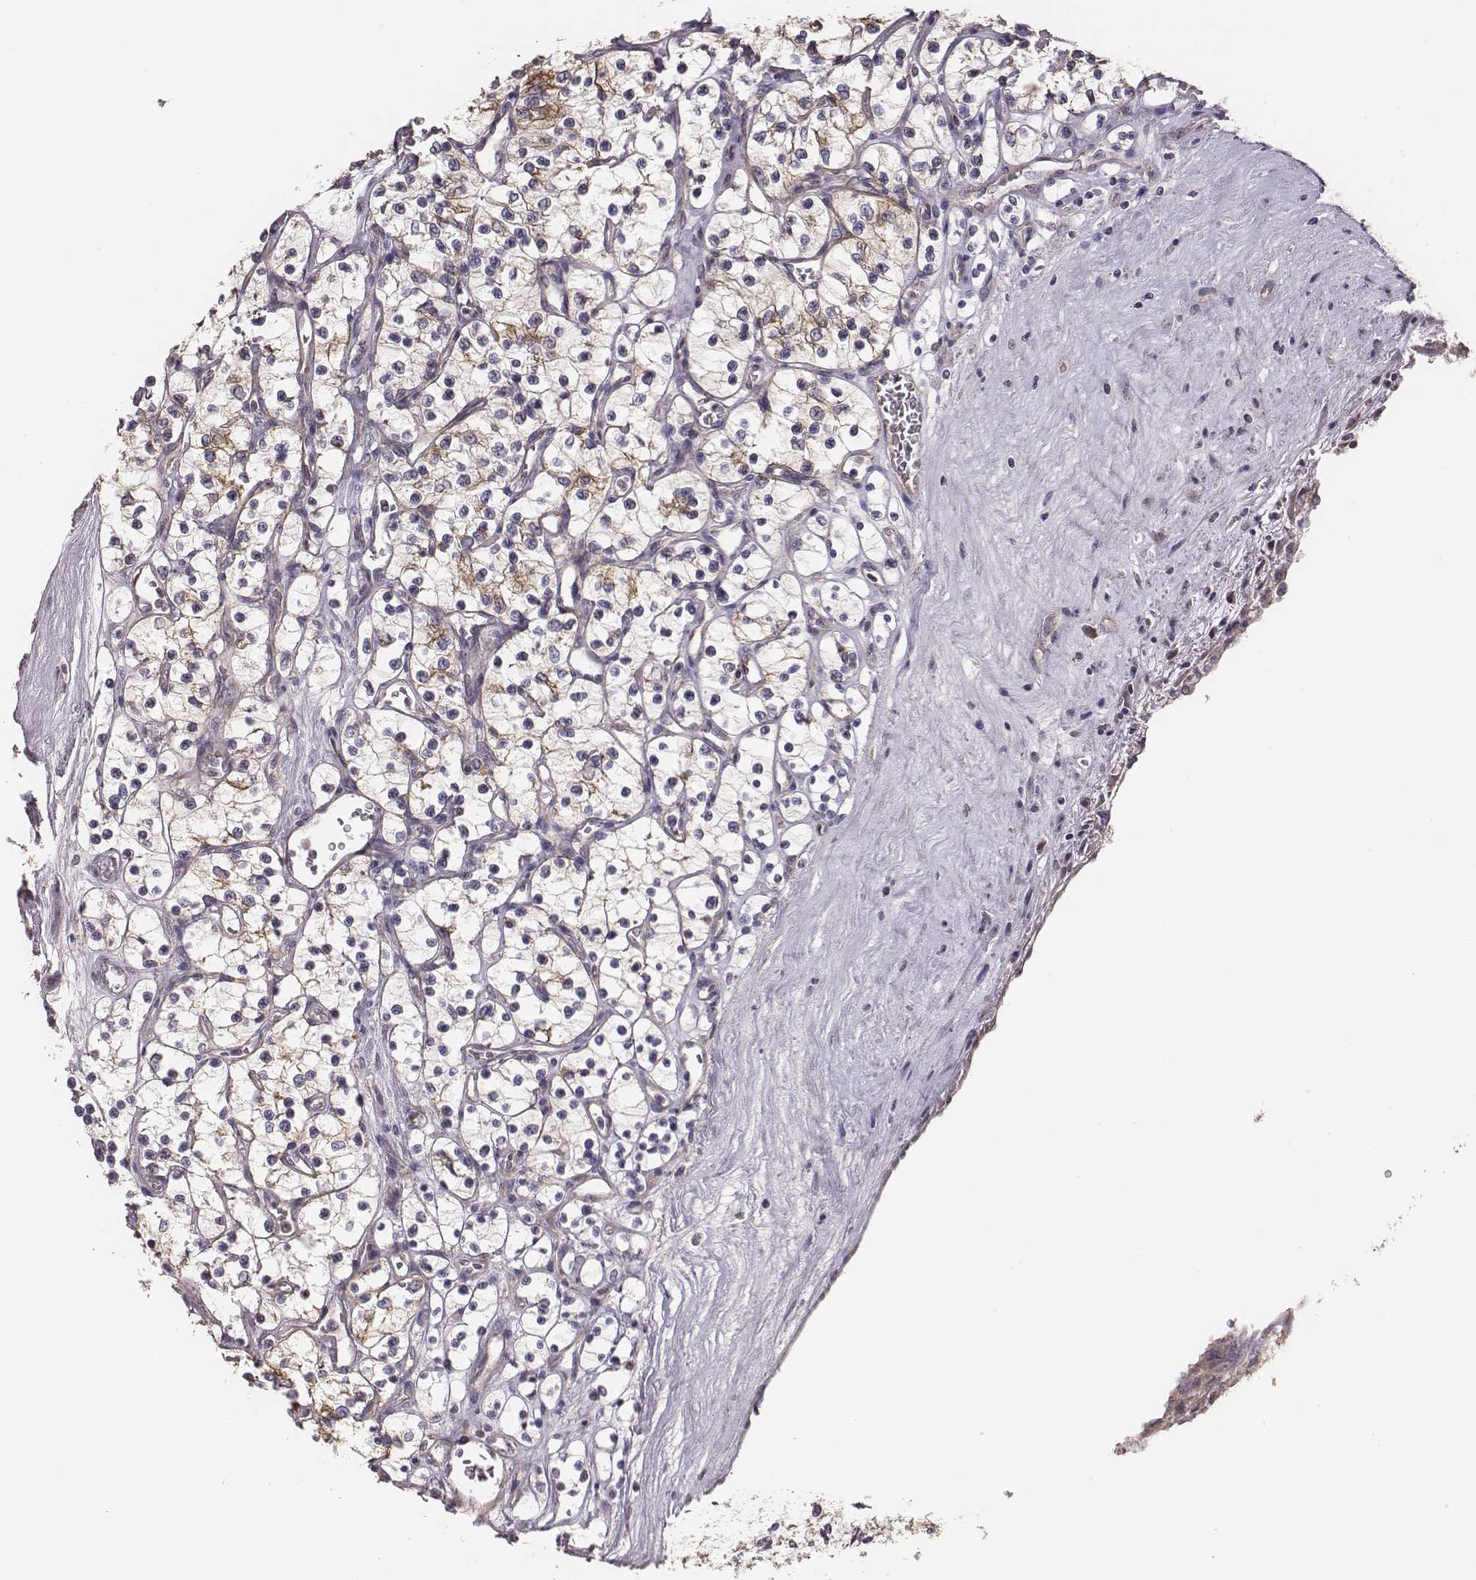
{"staining": {"intensity": "weak", "quantity": "25%-75%", "location": "cytoplasmic/membranous"}, "tissue": "renal cancer", "cell_type": "Tumor cells", "image_type": "cancer", "snomed": [{"axis": "morphology", "description": "Adenocarcinoma, NOS"}, {"axis": "topography", "description": "Kidney"}], "caption": "Tumor cells demonstrate low levels of weak cytoplasmic/membranous staining in about 25%-75% of cells in renal cancer. Using DAB (brown) and hematoxylin (blue) stains, captured at high magnification using brightfield microscopy.", "gene": "HAVCR1", "patient": {"sex": "female", "age": 69}}